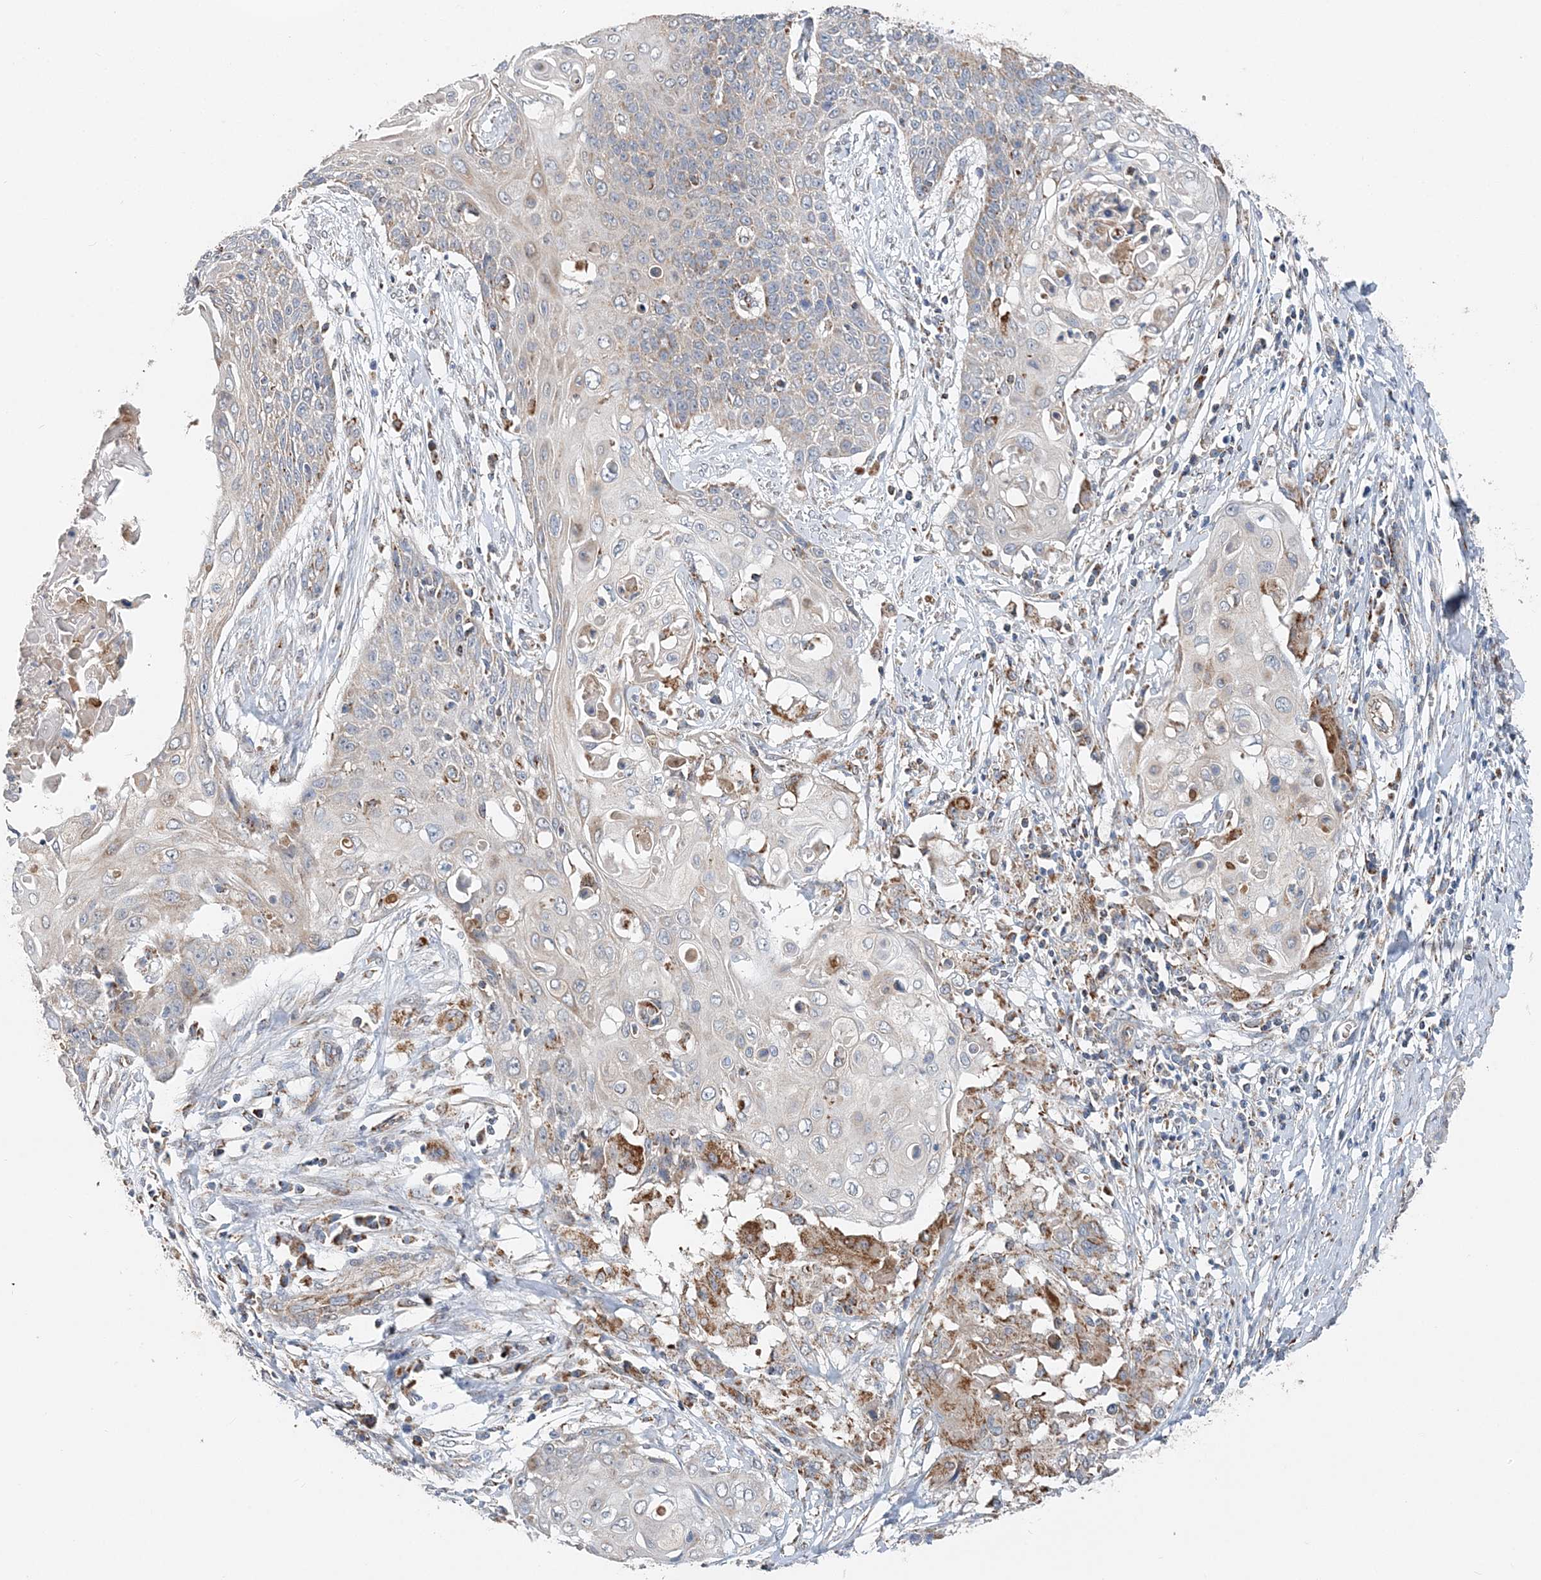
{"staining": {"intensity": "weak", "quantity": "<25%", "location": "cytoplasmic/membranous"}, "tissue": "cervical cancer", "cell_type": "Tumor cells", "image_type": "cancer", "snomed": [{"axis": "morphology", "description": "Squamous cell carcinoma, NOS"}, {"axis": "topography", "description": "Cervix"}], "caption": "DAB immunohistochemical staining of human cervical cancer demonstrates no significant staining in tumor cells.", "gene": "SPRY2", "patient": {"sex": "female", "age": 39}}